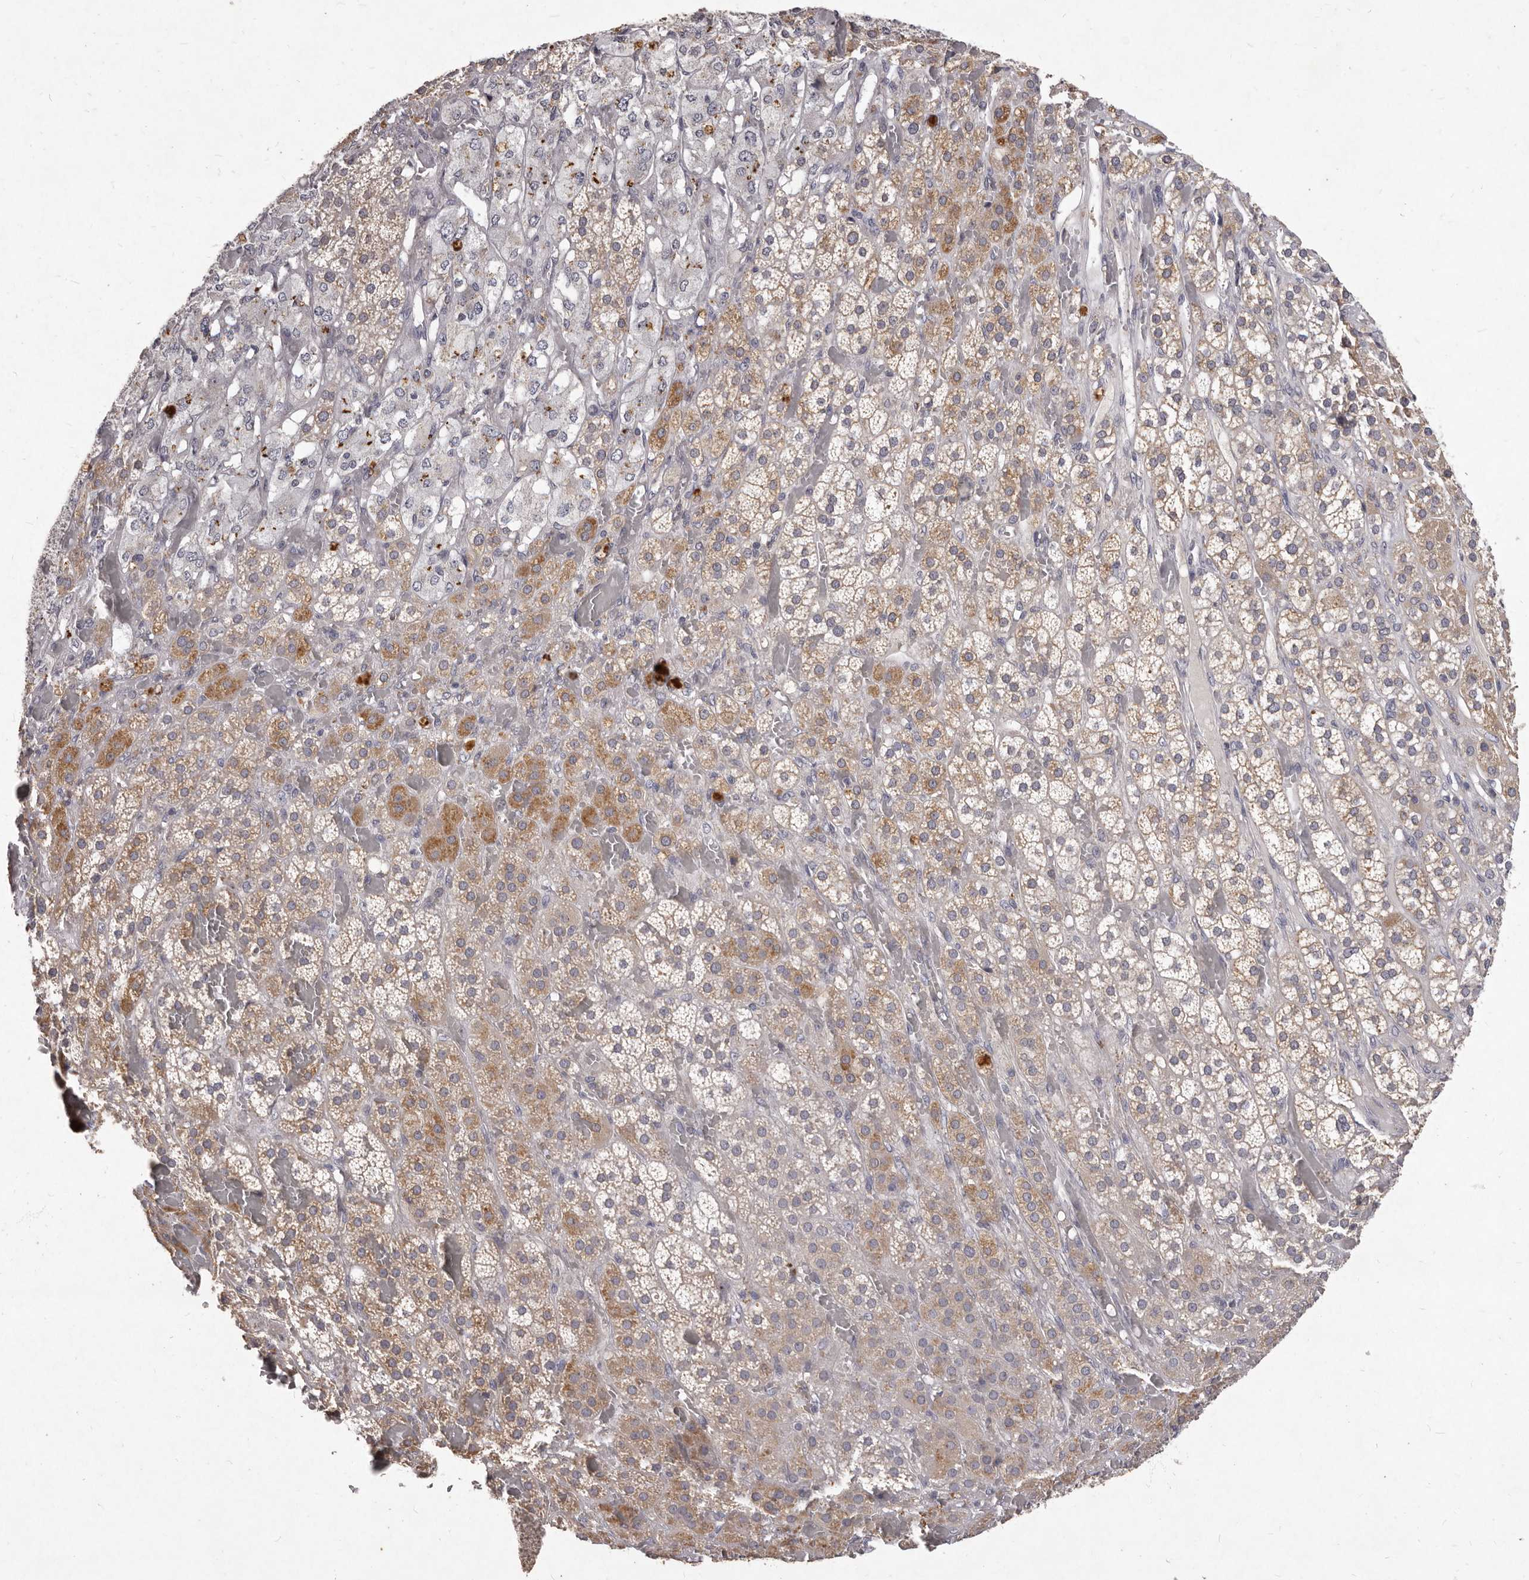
{"staining": {"intensity": "moderate", "quantity": ">75%", "location": "cytoplasmic/membranous"}, "tissue": "adrenal gland", "cell_type": "Glandular cells", "image_type": "normal", "snomed": [{"axis": "morphology", "description": "Normal tissue, NOS"}, {"axis": "topography", "description": "Adrenal gland"}], "caption": "Adrenal gland was stained to show a protein in brown. There is medium levels of moderate cytoplasmic/membranous staining in approximately >75% of glandular cells. (Stains: DAB (3,3'-diaminobenzidine) in brown, nuclei in blue, Microscopy: brightfield microscopy at high magnification).", "gene": "GPRC5C", "patient": {"sex": "female", "age": 59}}